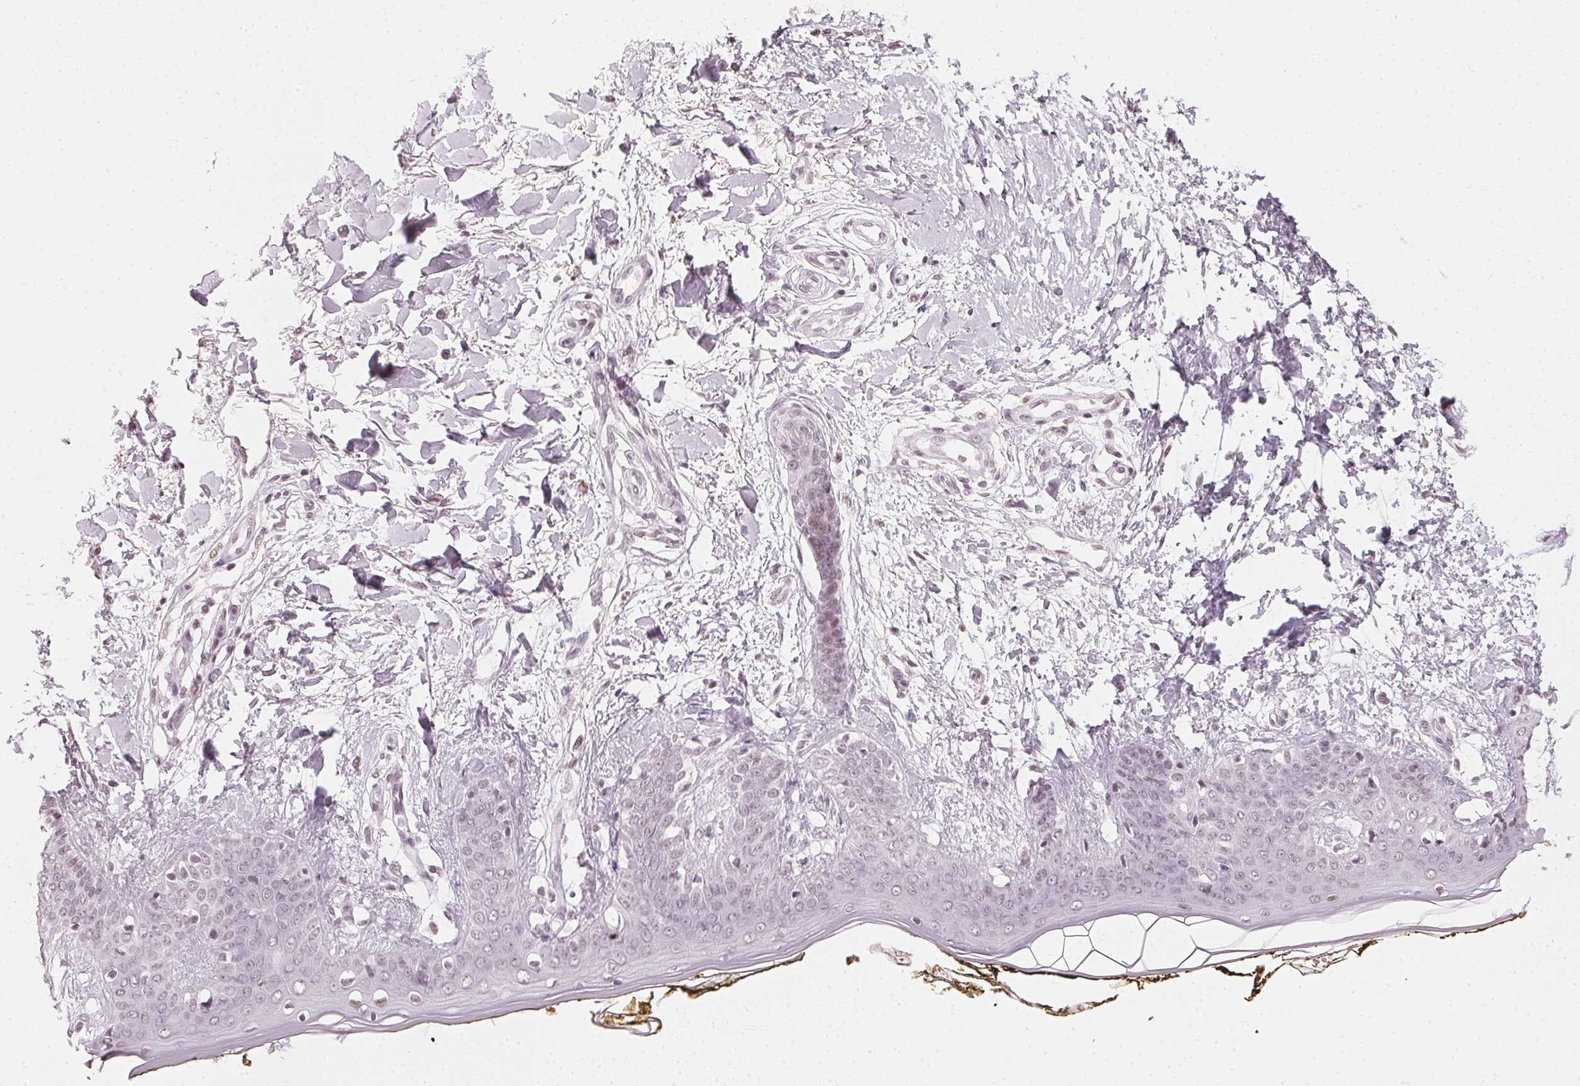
{"staining": {"intensity": "negative", "quantity": "none", "location": "none"}, "tissue": "skin", "cell_type": "Fibroblasts", "image_type": "normal", "snomed": [{"axis": "morphology", "description": "Normal tissue, NOS"}, {"axis": "topography", "description": "Skin"}], "caption": "An image of human skin is negative for staining in fibroblasts.", "gene": "DNAJC6", "patient": {"sex": "female", "age": 34}}